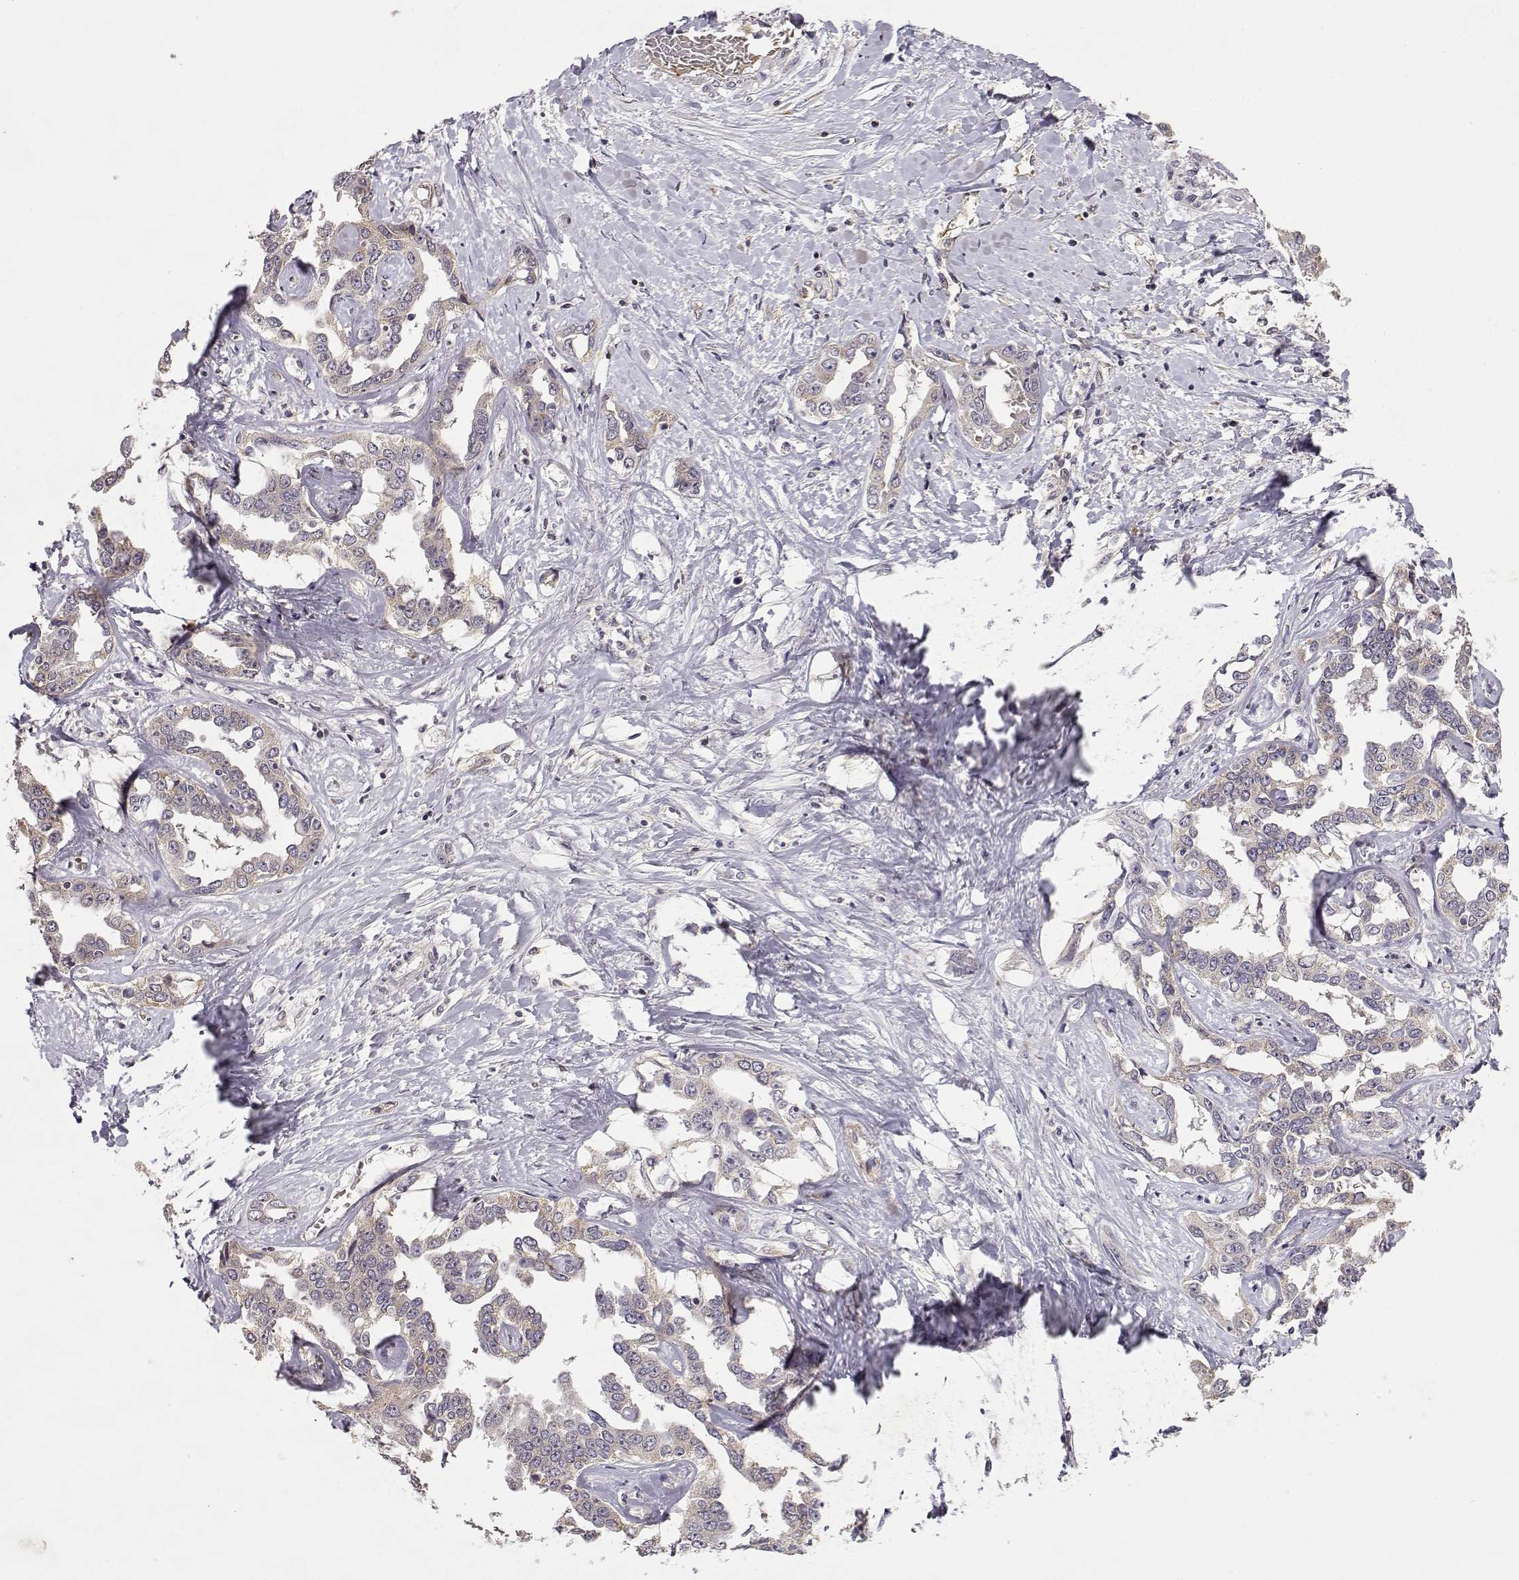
{"staining": {"intensity": "weak", "quantity": "<25%", "location": "cytoplasmic/membranous"}, "tissue": "liver cancer", "cell_type": "Tumor cells", "image_type": "cancer", "snomed": [{"axis": "morphology", "description": "Cholangiocarcinoma"}, {"axis": "topography", "description": "Liver"}], "caption": "This image is of liver cholangiocarcinoma stained with immunohistochemistry to label a protein in brown with the nuclei are counter-stained blue. There is no positivity in tumor cells. (DAB (3,3'-diaminobenzidine) IHC with hematoxylin counter stain).", "gene": "IFITM1", "patient": {"sex": "male", "age": 59}}